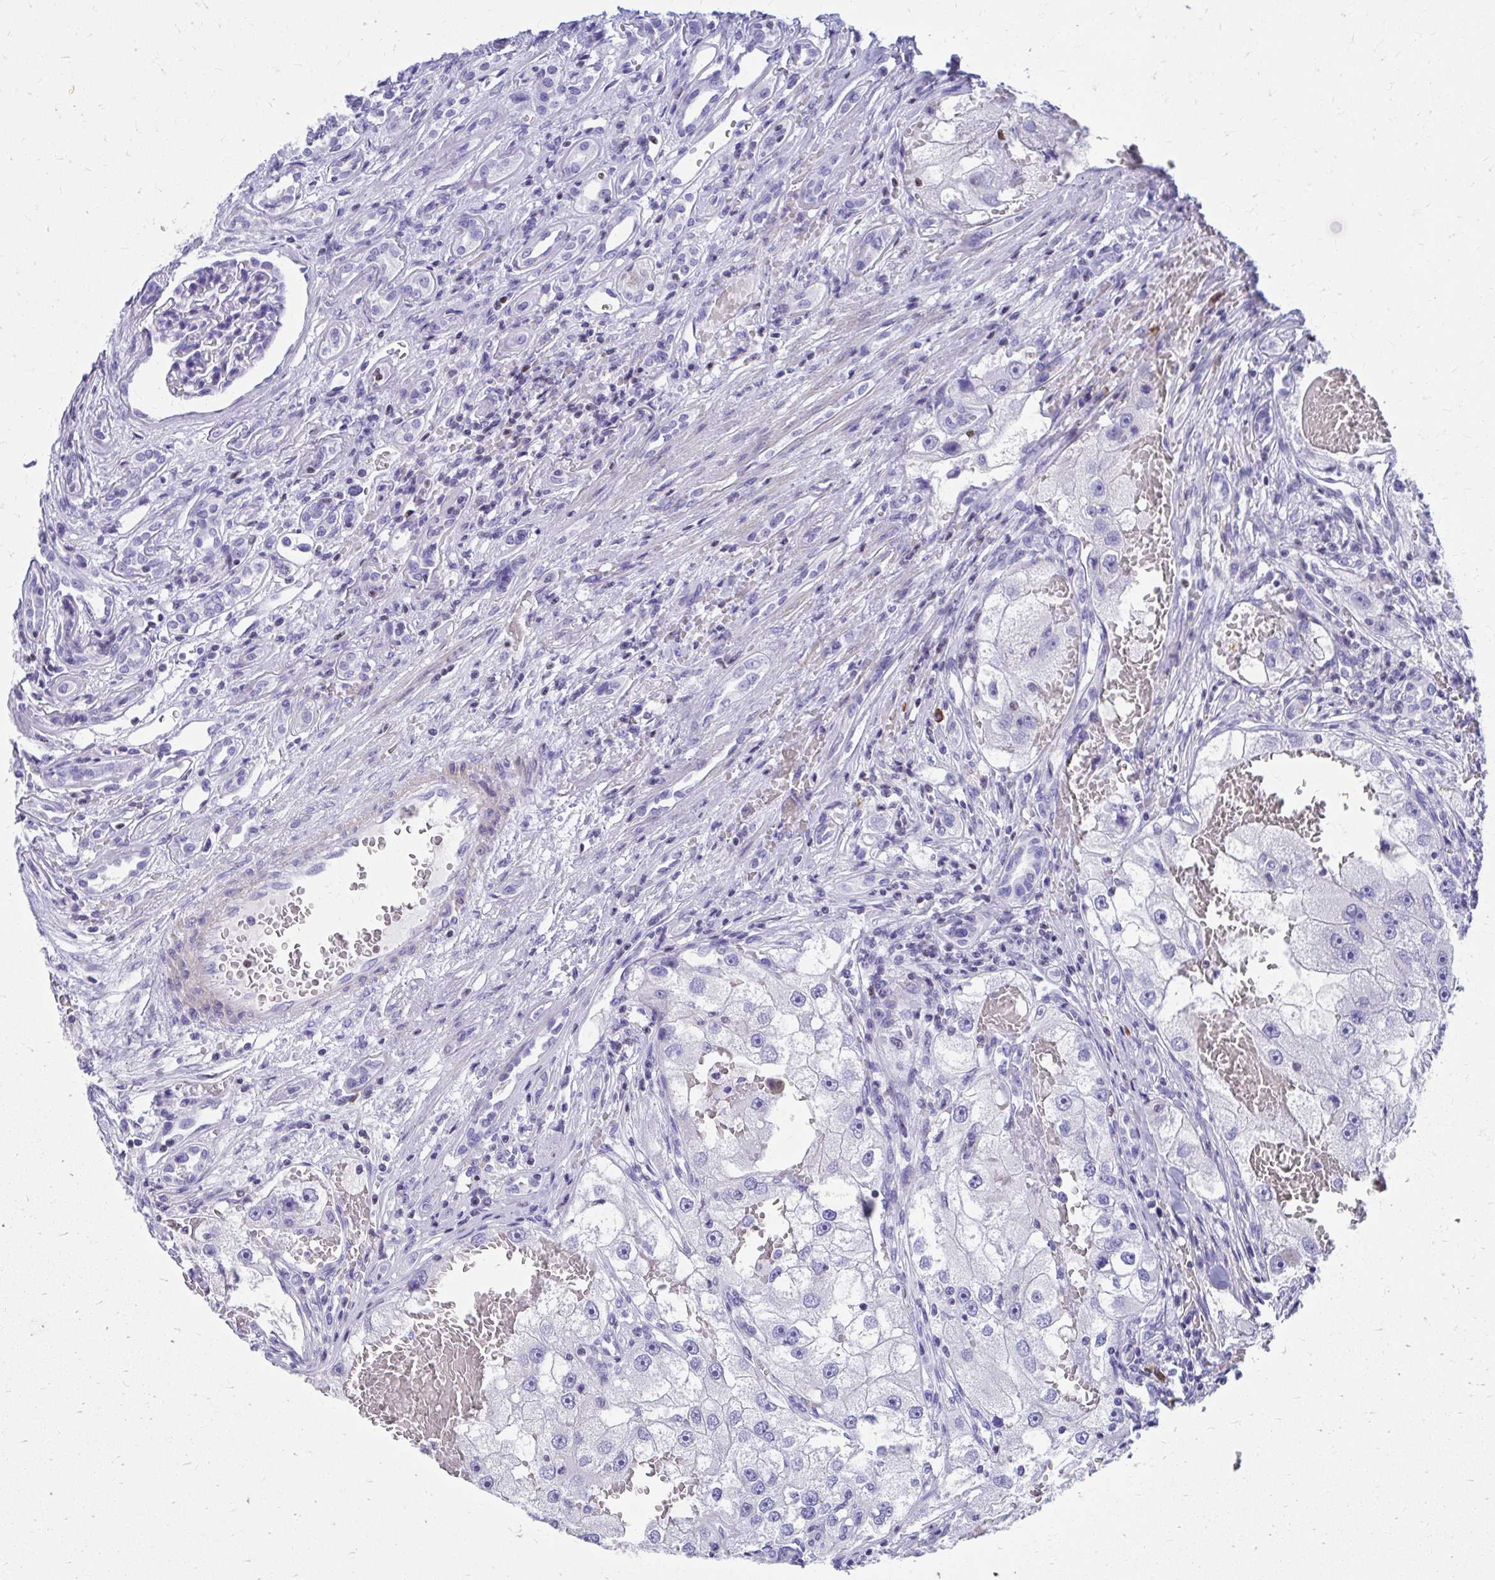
{"staining": {"intensity": "negative", "quantity": "none", "location": "none"}, "tissue": "renal cancer", "cell_type": "Tumor cells", "image_type": "cancer", "snomed": [{"axis": "morphology", "description": "Adenocarcinoma, NOS"}, {"axis": "topography", "description": "Kidney"}], "caption": "IHC of human renal cancer exhibits no expression in tumor cells.", "gene": "RUNX3", "patient": {"sex": "male", "age": 63}}